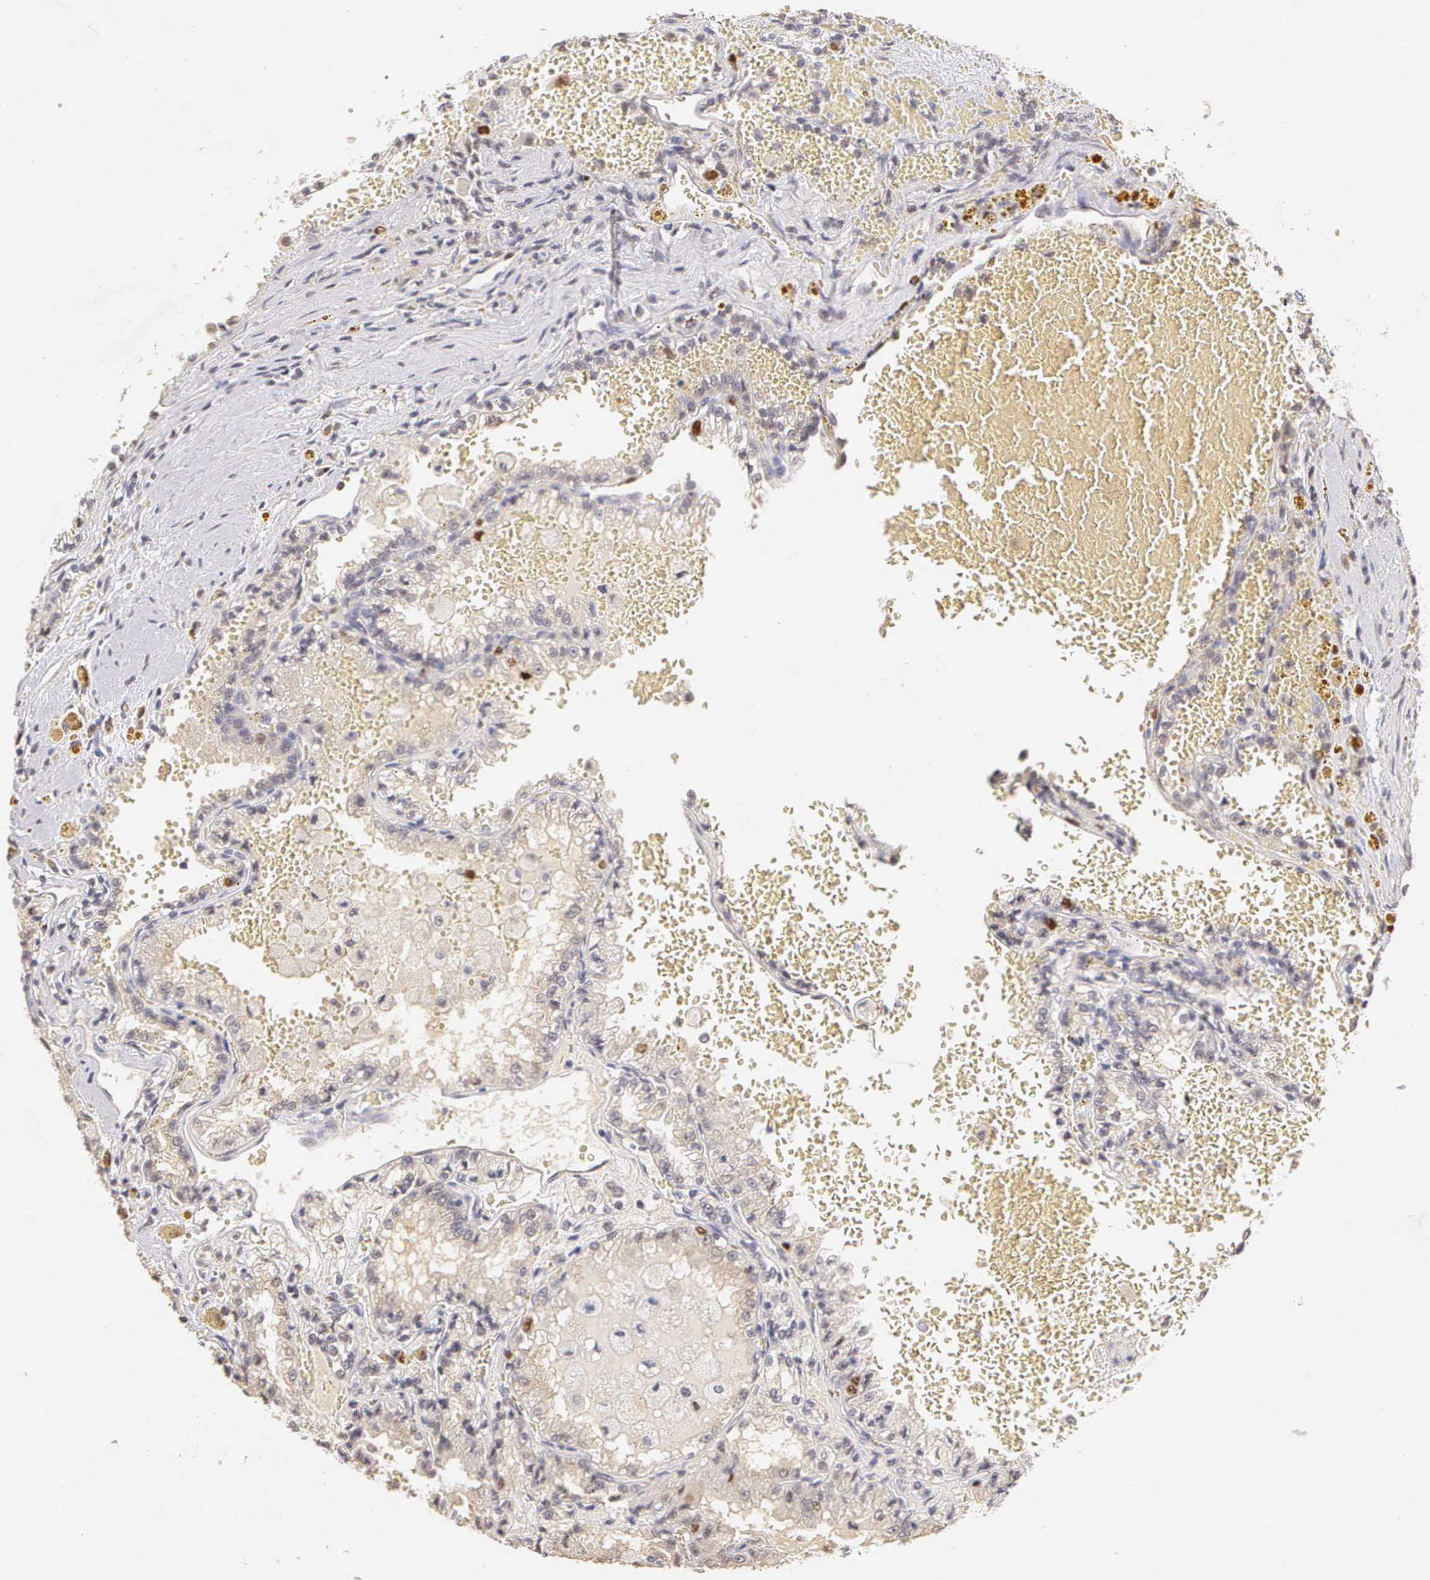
{"staining": {"intensity": "weak", "quantity": "<25%", "location": "nuclear"}, "tissue": "renal cancer", "cell_type": "Tumor cells", "image_type": "cancer", "snomed": [{"axis": "morphology", "description": "Adenocarcinoma, NOS"}, {"axis": "topography", "description": "Kidney"}], "caption": "Human adenocarcinoma (renal) stained for a protein using immunohistochemistry exhibits no expression in tumor cells.", "gene": "MKI67", "patient": {"sex": "female", "age": 56}}